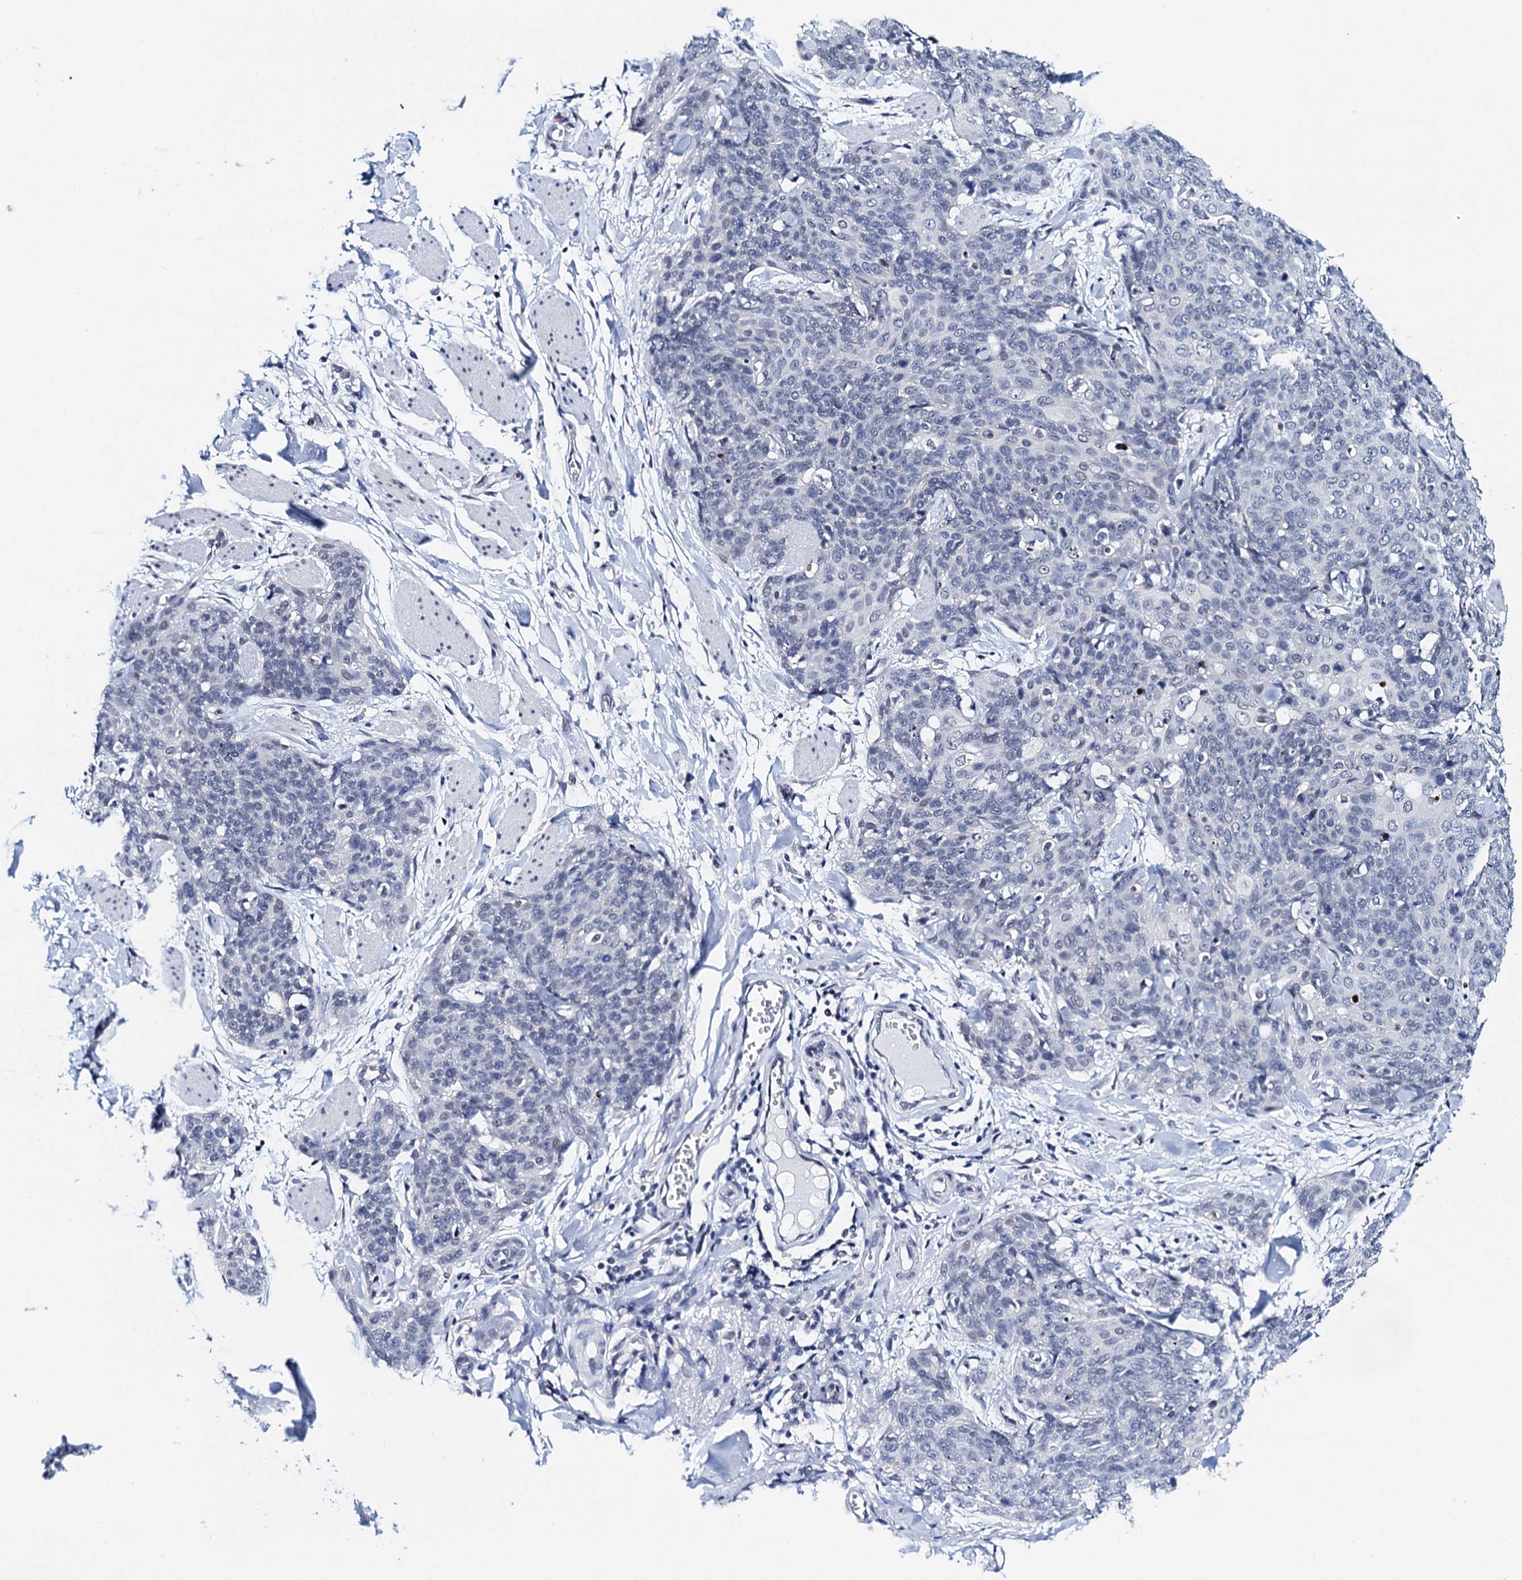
{"staining": {"intensity": "negative", "quantity": "none", "location": "none"}, "tissue": "skin cancer", "cell_type": "Tumor cells", "image_type": "cancer", "snomed": [{"axis": "morphology", "description": "Squamous cell carcinoma, NOS"}, {"axis": "topography", "description": "Skin"}, {"axis": "topography", "description": "Vulva"}], "caption": "Immunohistochemical staining of human skin cancer demonstrates no significant staining in tumor cells.", "gene": "C16orf87", "patient": {"sex": "female", "age": 85}}